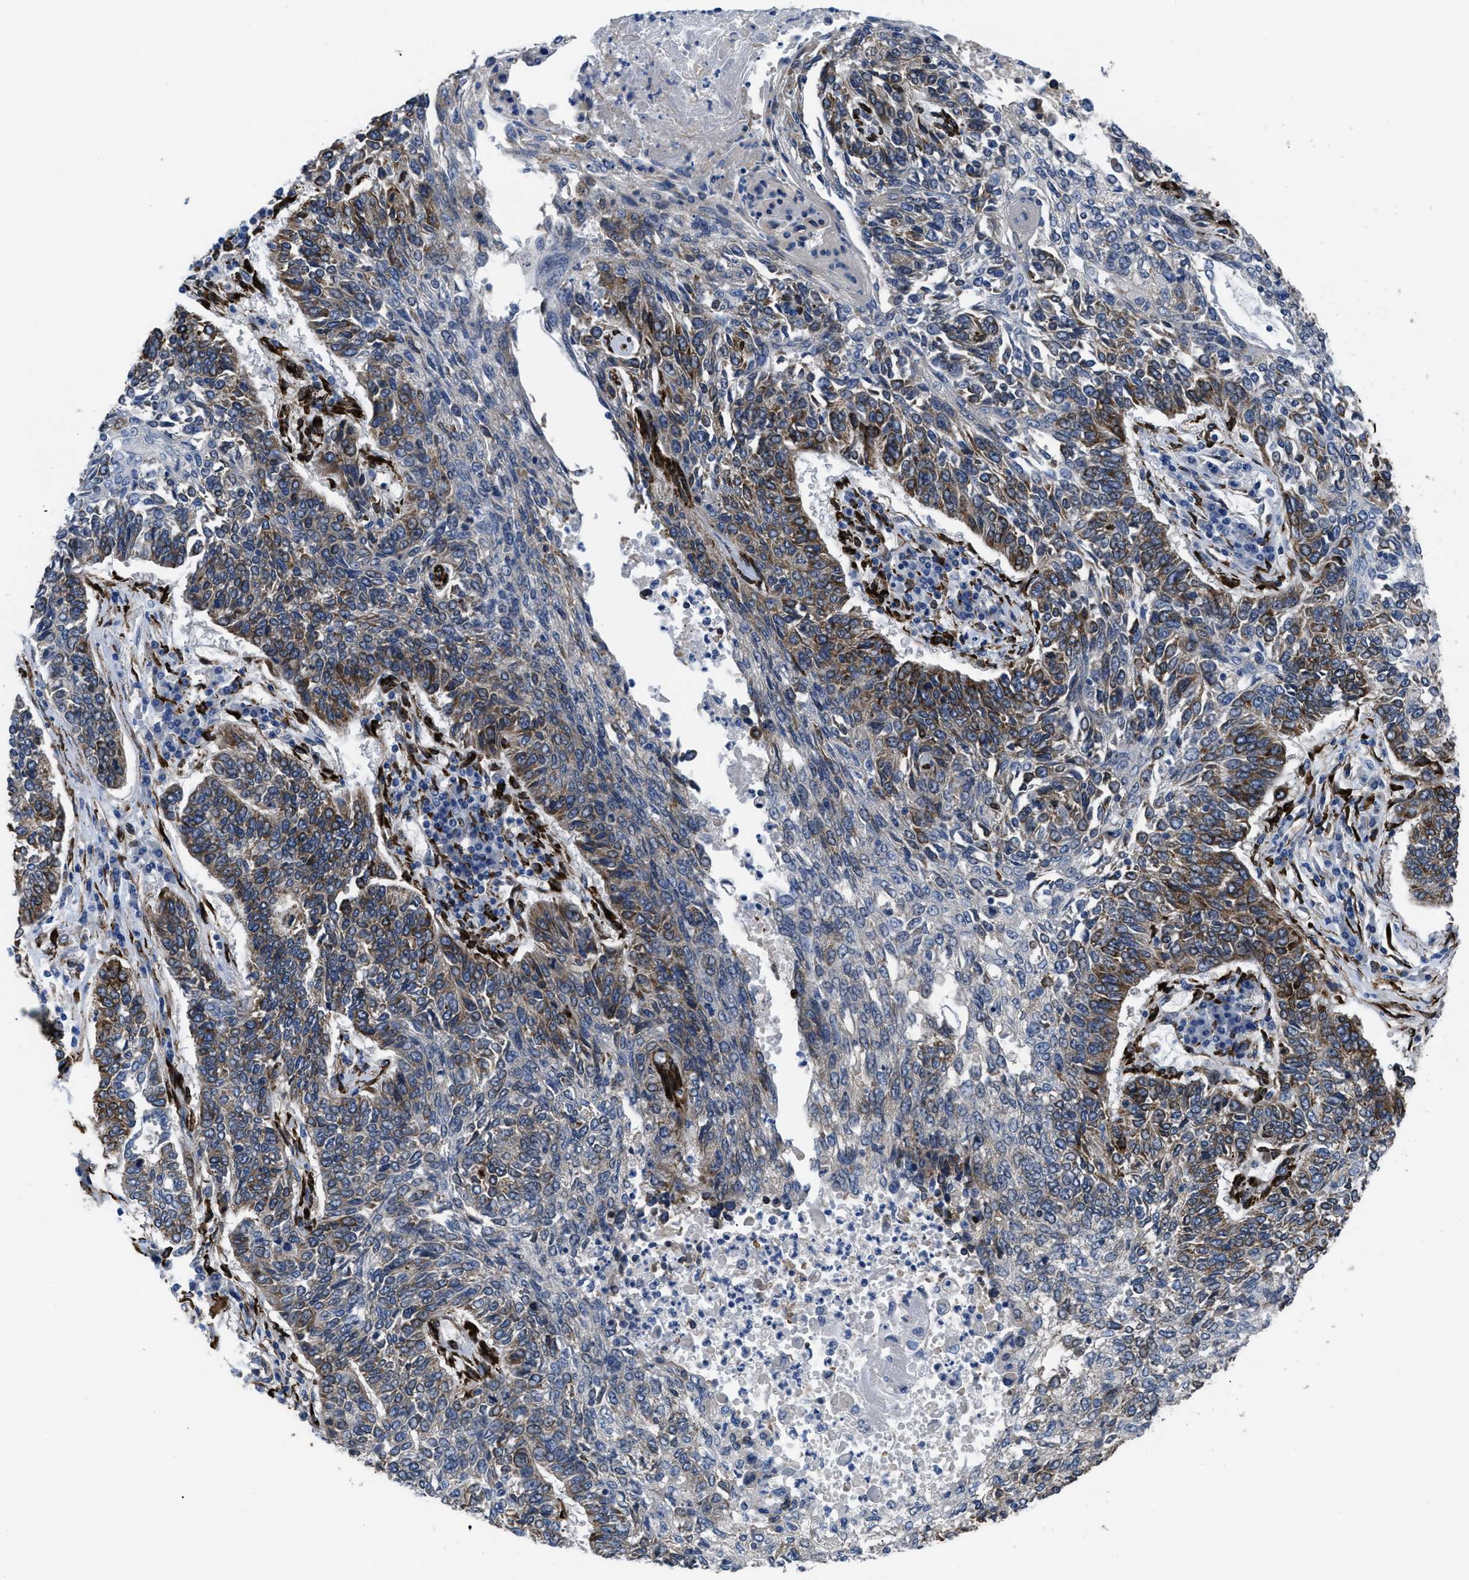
{"staining": {"intensity": "moderate", "quantity": "25%-75%", "location": "cytoplasmic/membranous"}, "tissue": "lung cancer", "cell_type": "Tumor cells", "image_type": "cancer", "snomed": [{"axis": "morphology", "description": "Normal tissue, NOS"}, {"axis": "morphology", "description": "Squamous cell carcinoma, NOS"}, {"axis": "topography", "description": "Cartilage tissue"}, {"axis": "topography", "description": "Bronchus"}, {"axis": "topography", "description": "Lung"}], "caption": "Protein expression analysis of human lung cancer (squamous cell carcinoma) reveals moderate cytoplasmic/membranous staining in approximately 25%-75% of tumor cells. (DAB IHC with brightfield microscopy, high magnification).", "gene": "SQLE", "patient": {"sex": "female", "age": 49}}